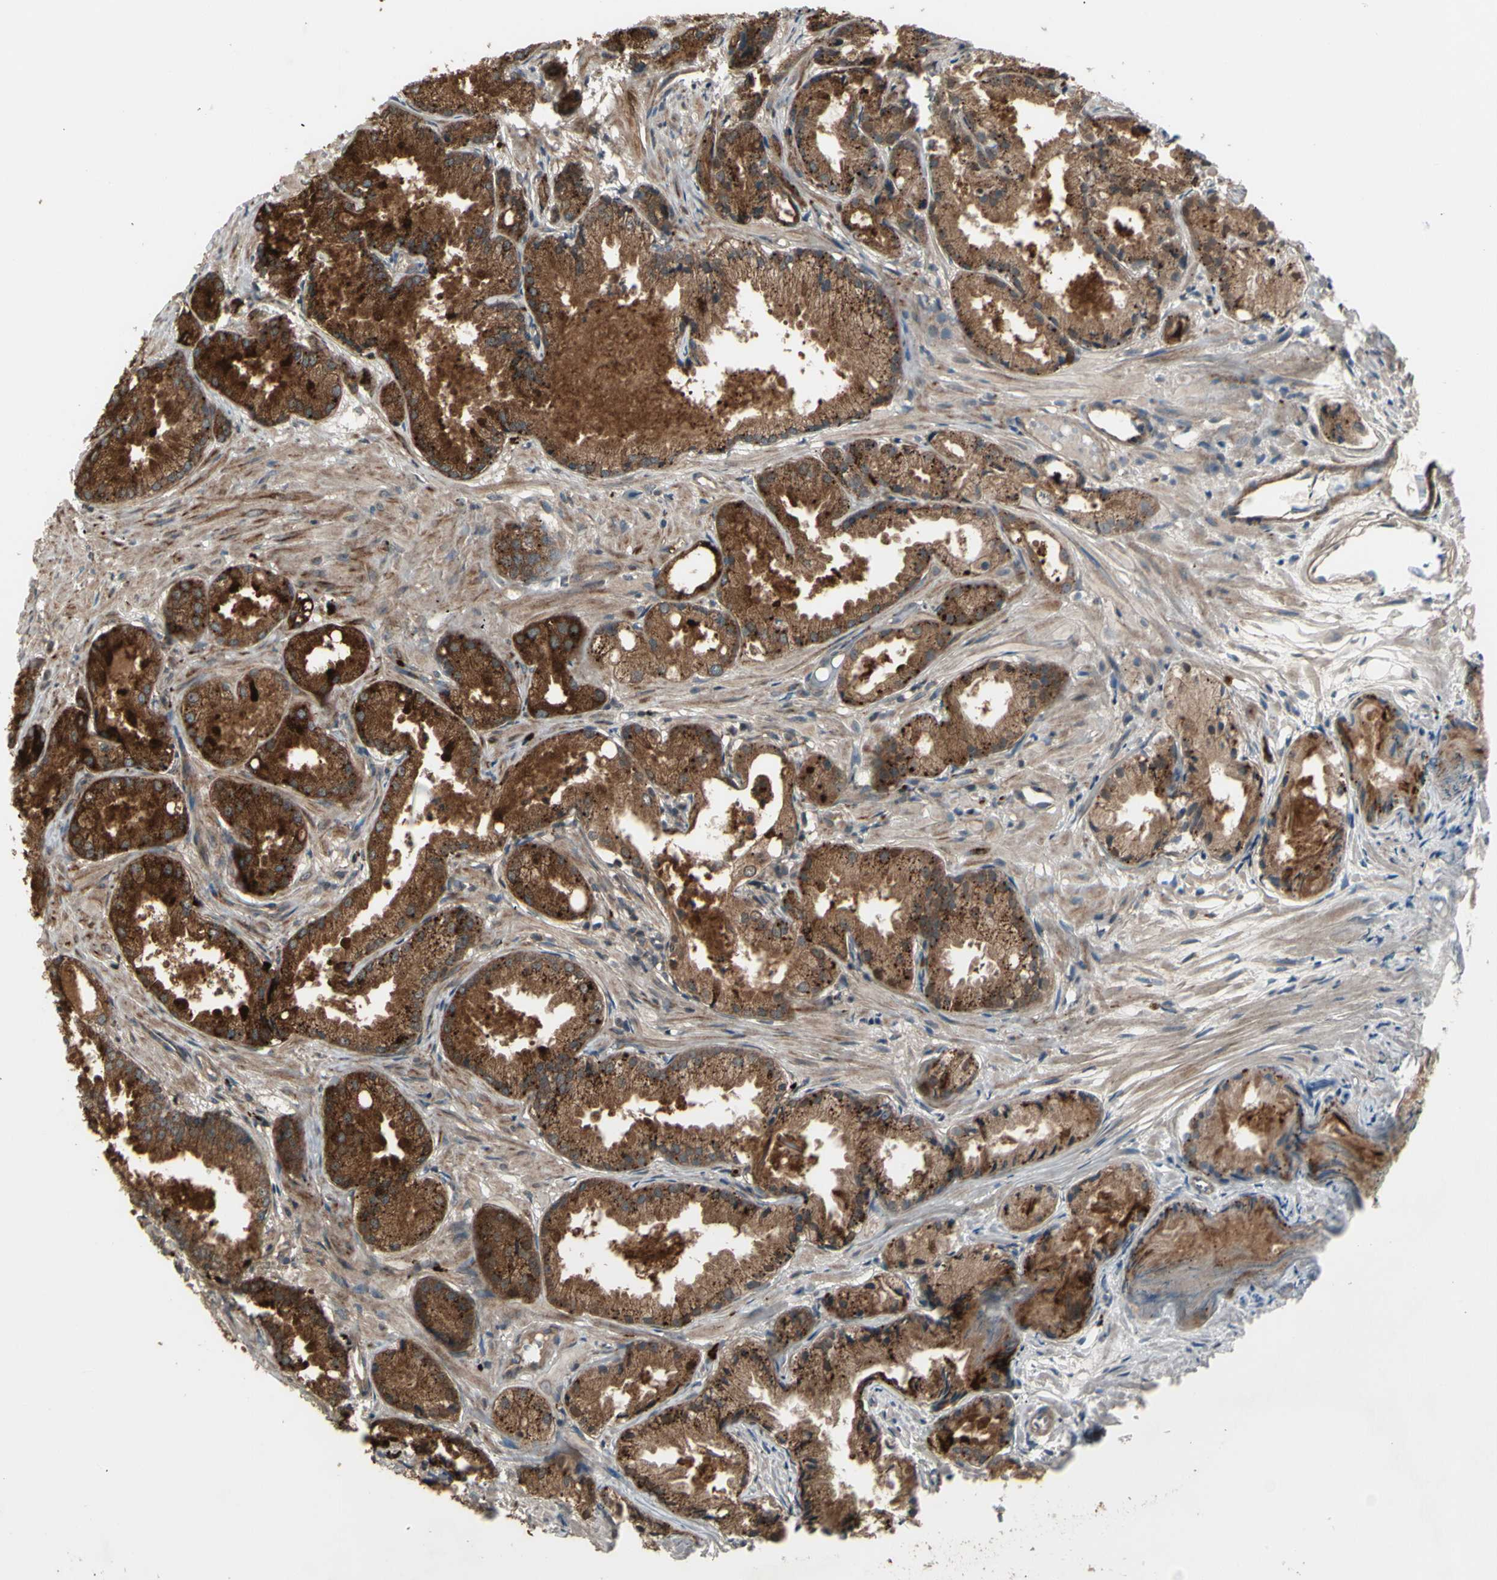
{"staining": {"intensity": "moderate", "quantity": ">75%", "location": "cytoplasmic/membranous"}, "tissue": "prostate cancer", "cell_type": "Tumor cells", "image_type": "cancer", "snomed": [{"axis": "morphology", "description": "Adenocarcinoma, Low grade"}, {"axis": "topography", "description": "Prostate"}], "caption": "Adenocarcinoma (low-grade) (prostate) tissue displays moderate cytoplasmic/membranous expression in approximately >75% of tumor cells, visualized by immunohistochemistry.", "gene": "OSTM1", "patient": {"sex": "male", "age": 72}}